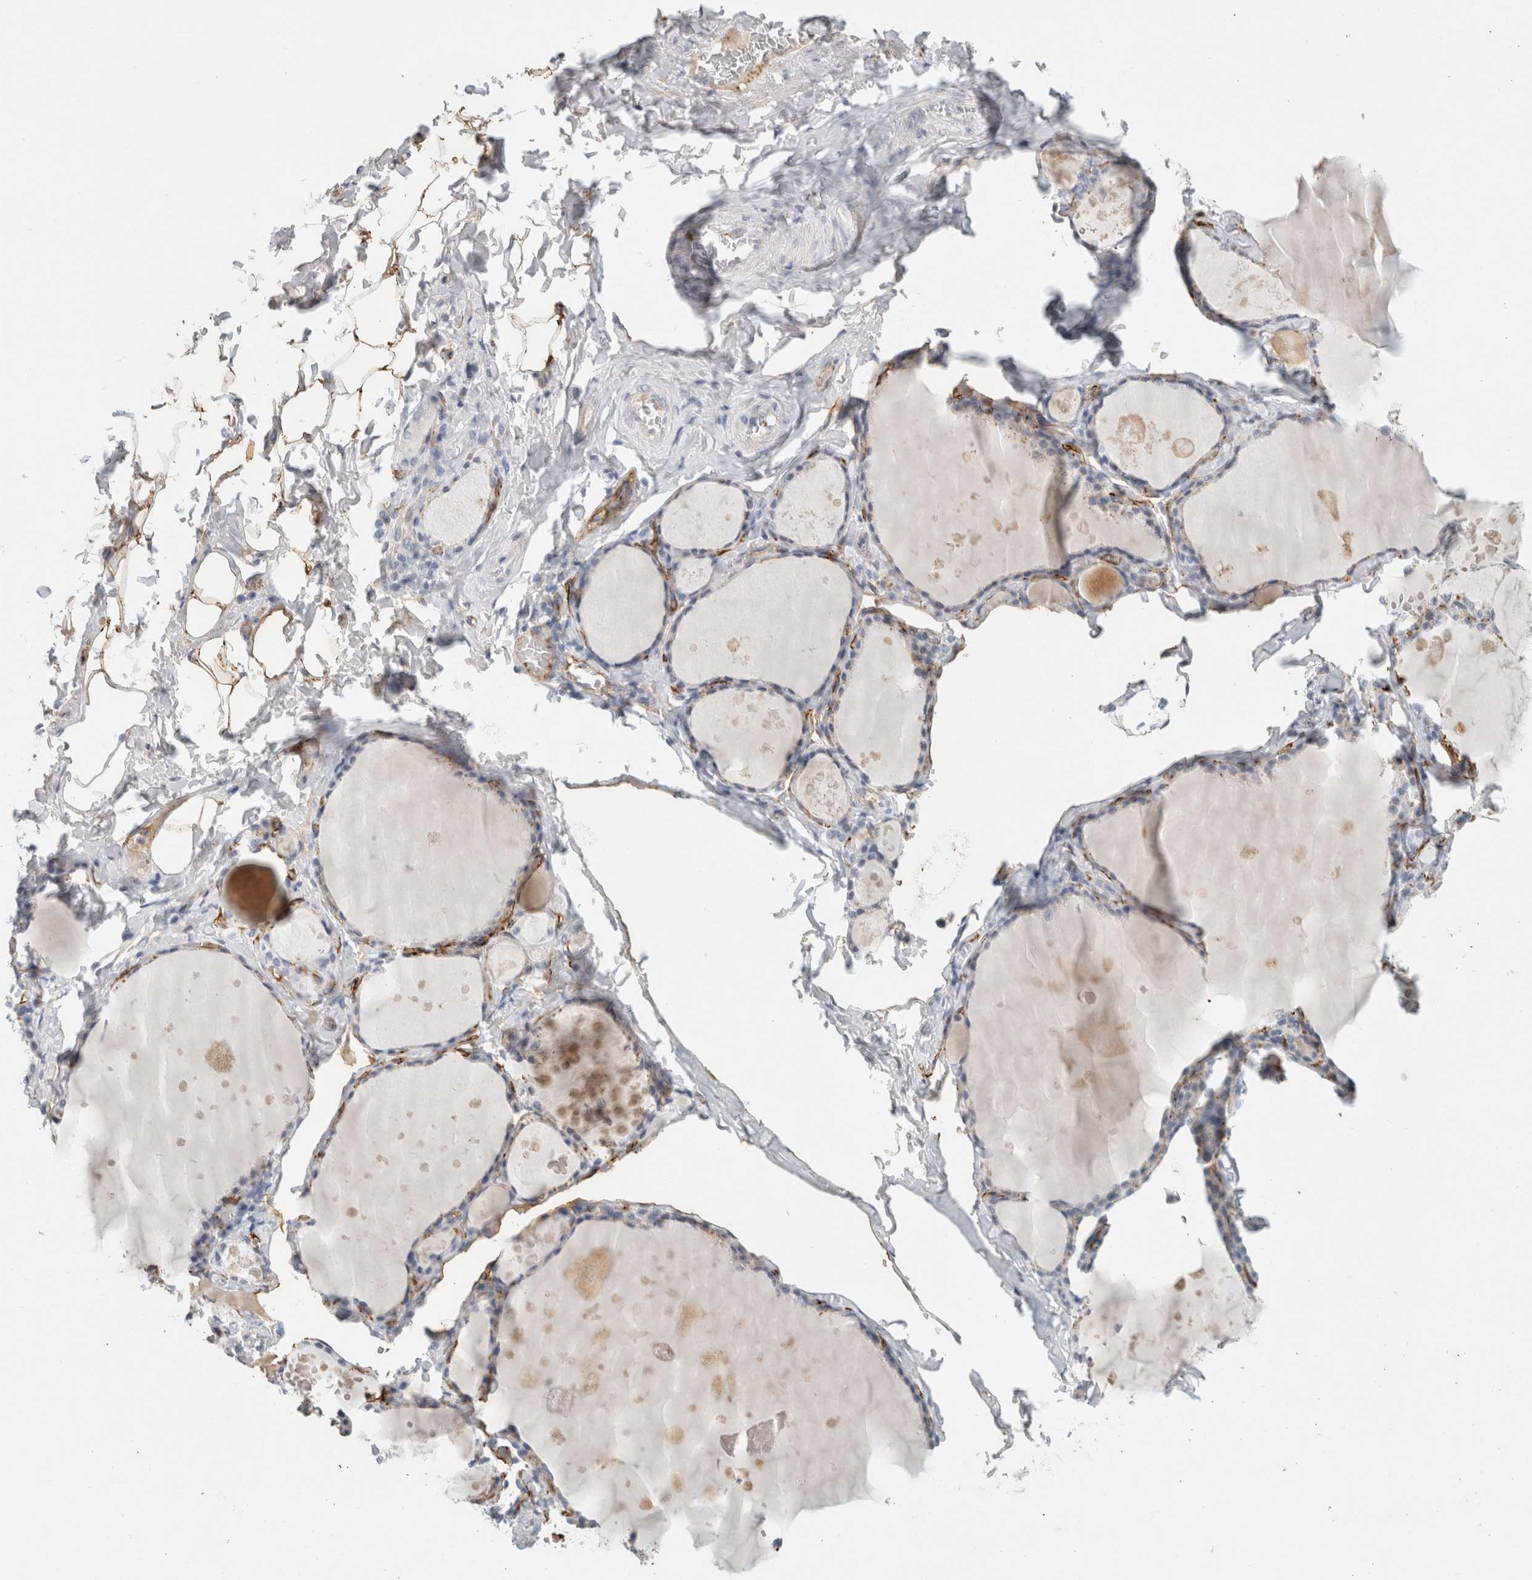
{"staining": {"intensity": "negative", "quantity": "none", "location": "none"}, "tissue": "thyroid gland", "cell_type": "Glandular cells", "image_type": "normal", "snomed": [{"axis": "morphology", "description": "Normal tissue, NOS"}, {"axis": "topography", "description": "Thyroid gland"}], "caption": "Immunohistochemical staining of normal human thyroid gland reveals no significant staining in glandular cells. (DAB (3,3'-diaminobenzidine) immunohistochemistry visualized using brightfield microscopy, high magnification).", "gene": "CD36", "patient": {"sex": "male", "age": 56}}